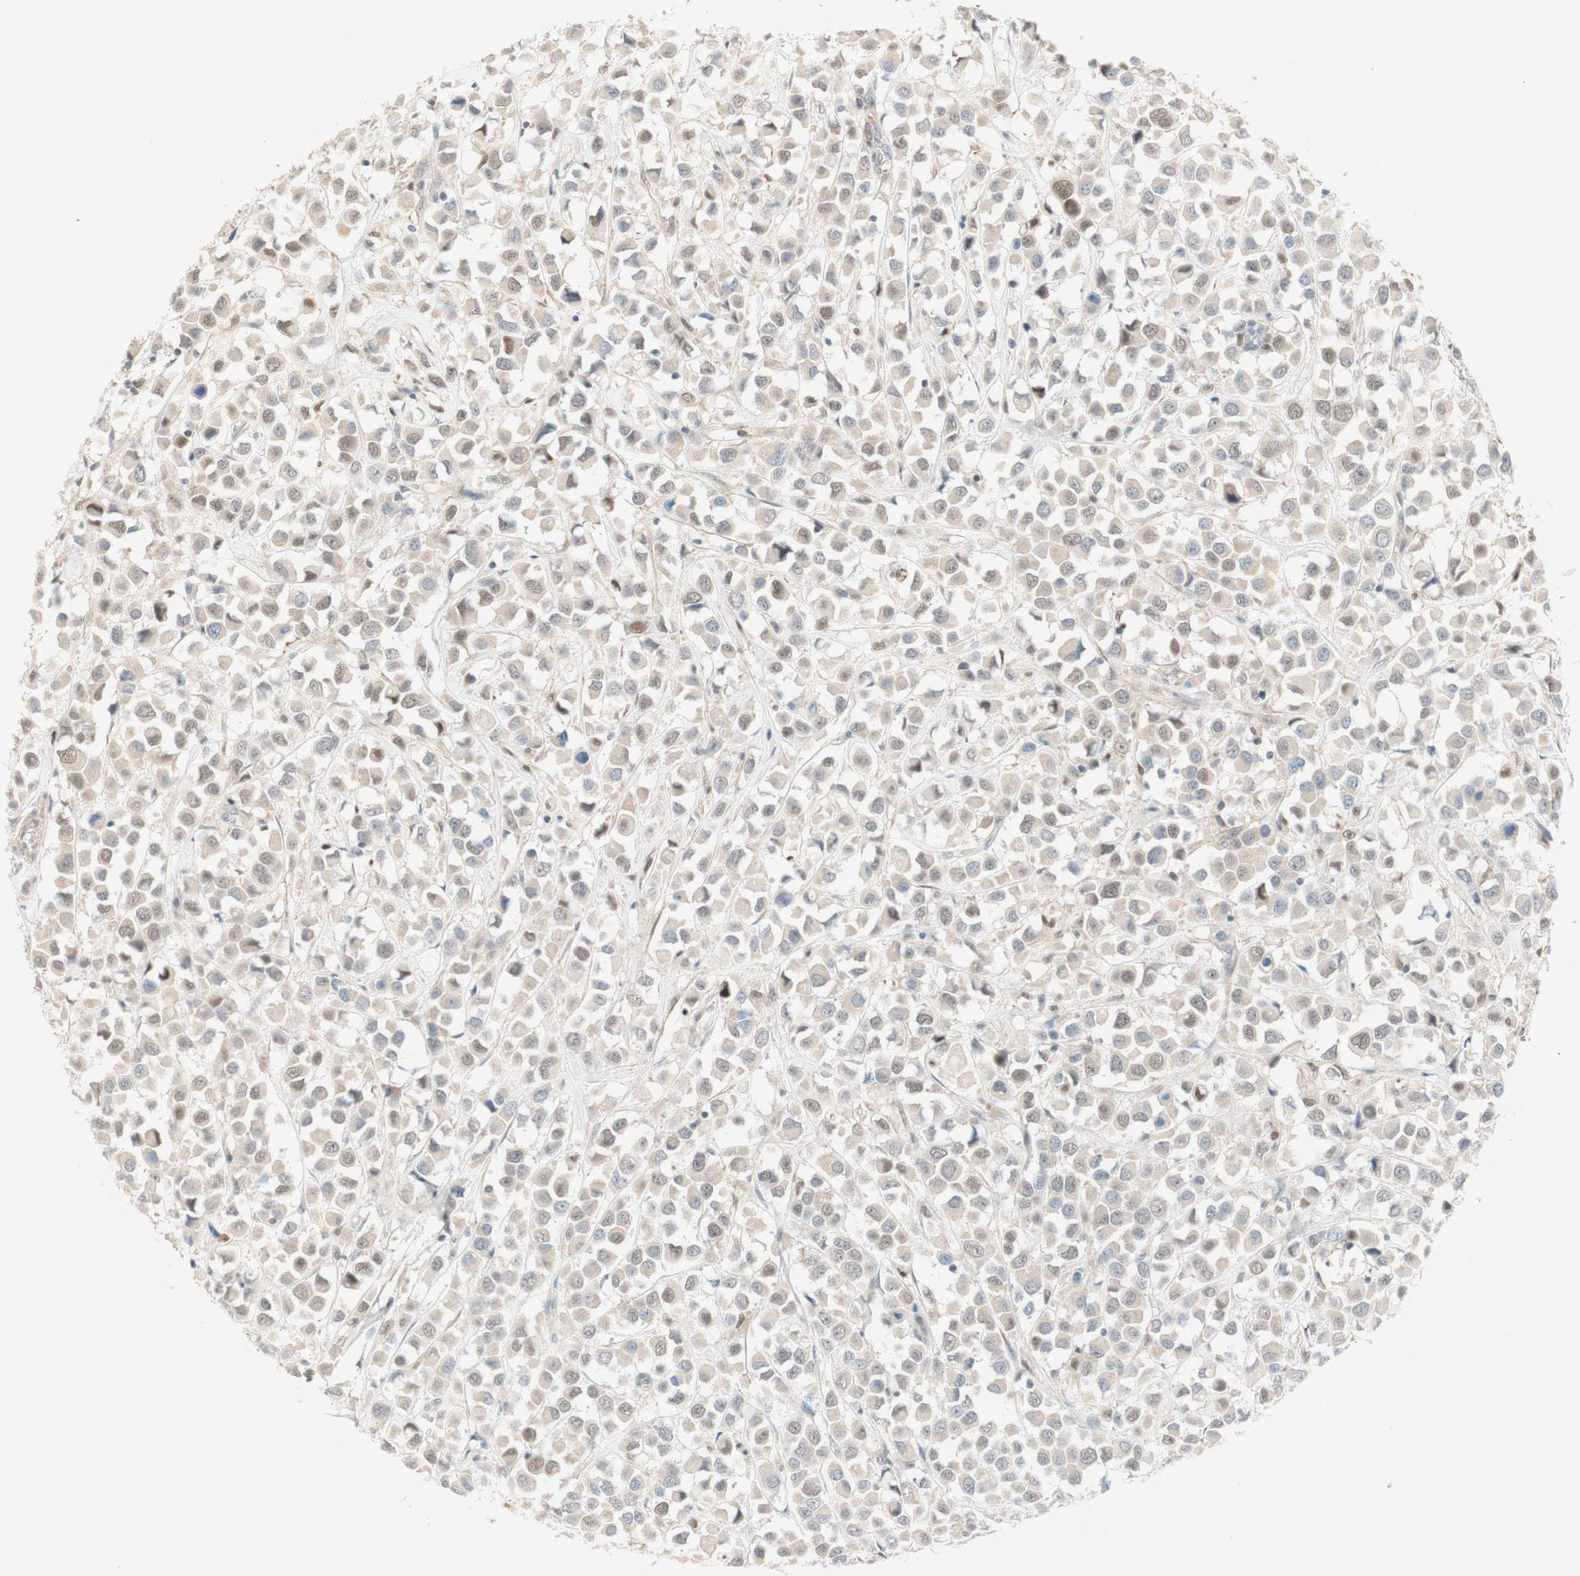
{"staining": {"intensity": "weak", "quantity": "<25%", "location": "cytoplasmic/membranous,nuclear"}, "tissue": "breast cancer", "cell_type": "Tumor cells", "image_type": "cancer", "snomed": [{"axis": "morphology", "description": "Duct carcinoma"}, {"axis": "topography", "description": "Breast"}], "caption": "The photomicrograph reveals no staining of tumor cells in breast cancer (invasive ductal carcinoma).", "gene": "RFNG", "patient": {"sex": "female", "age": 61}}